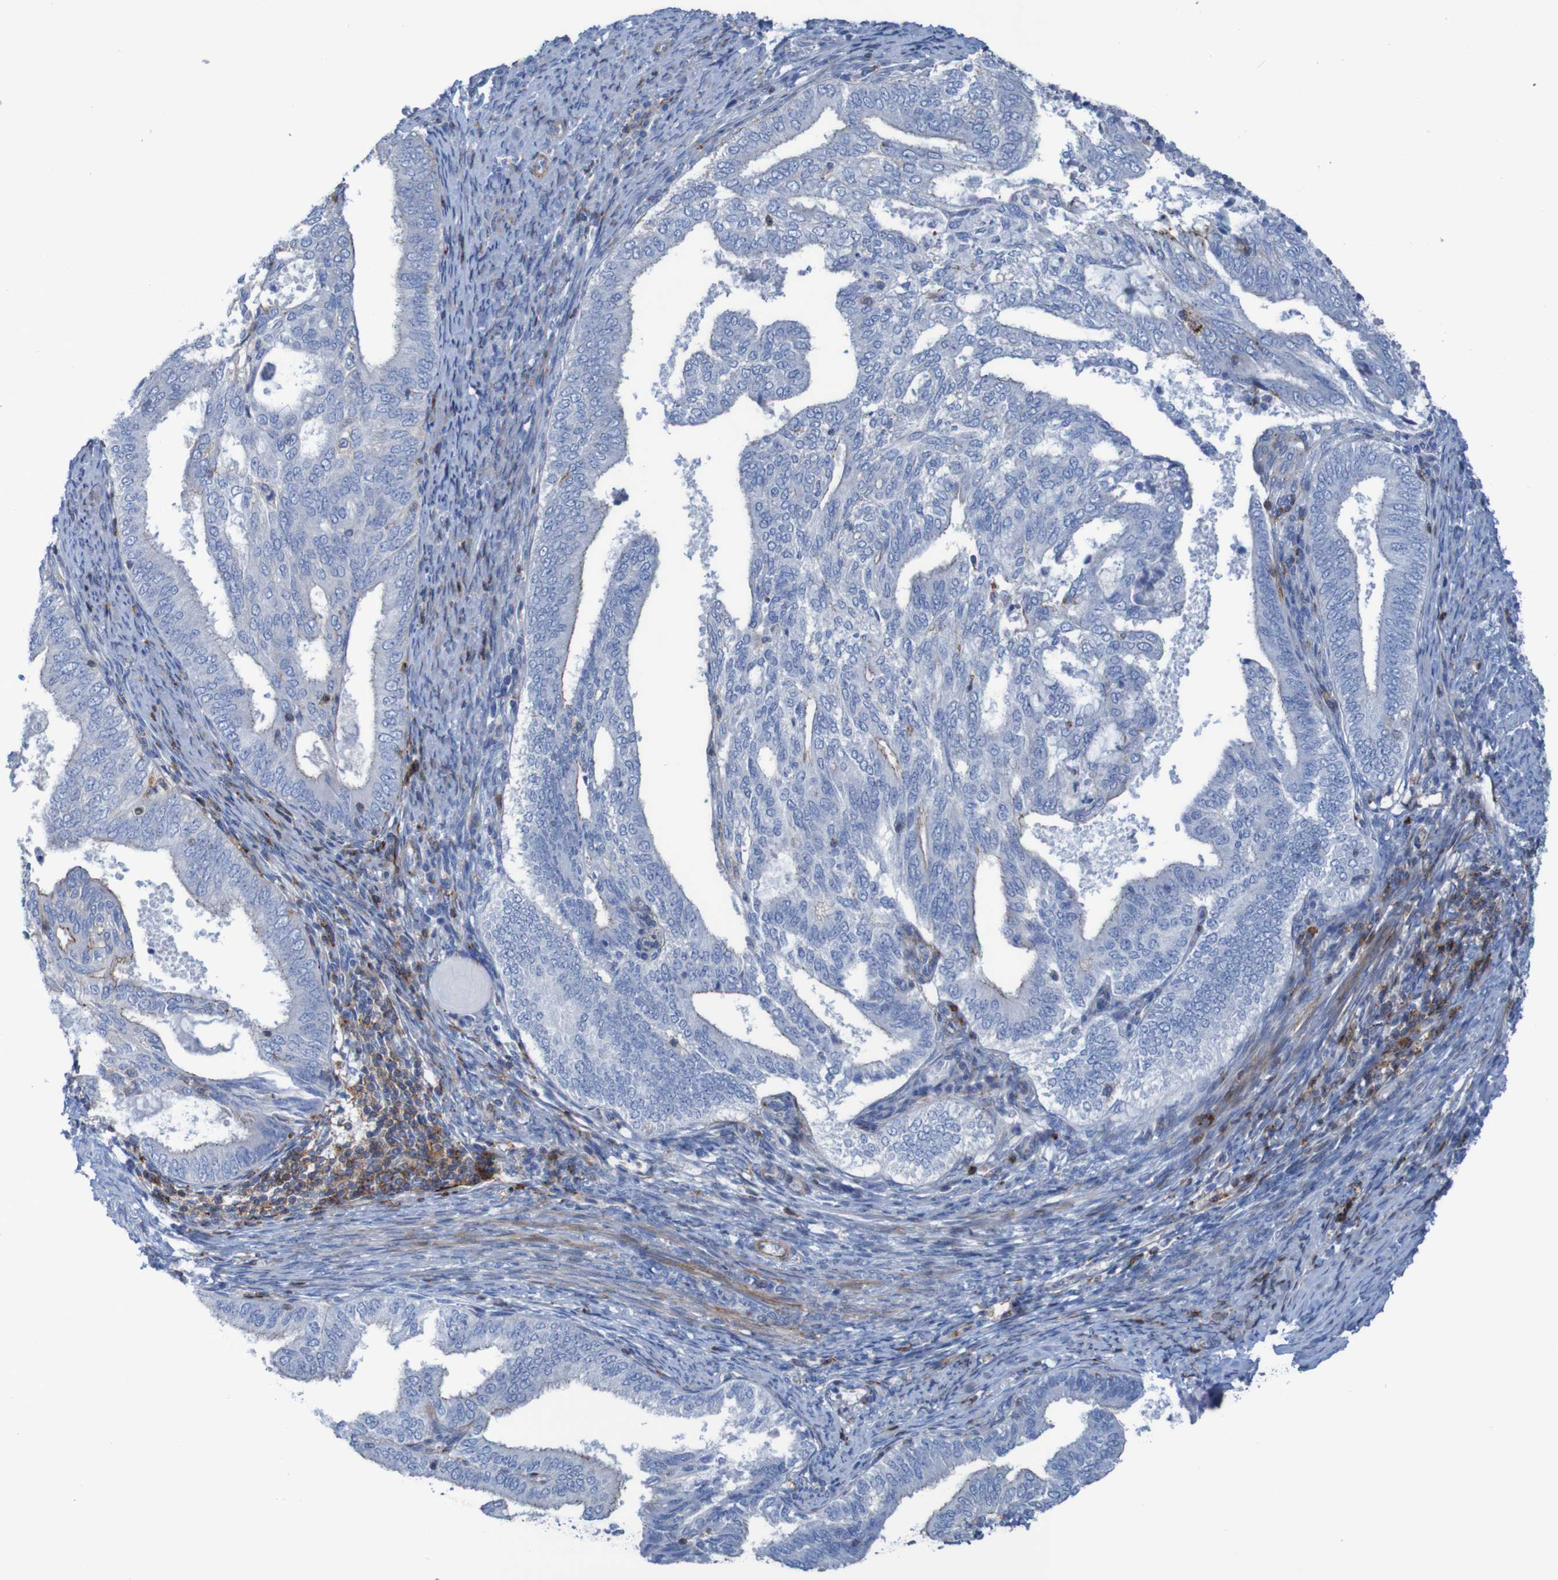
{"staining": {"intensity": "strong", "quantity": "<25%", "location": "cytoplasmic/membranous"}, "tissue": "endometrial cancer", "cell_type": "Tumor cells", "image_type": "cancer", "snomed": [{"axis": "morphology", "description": "Adenocarcinoma, NOS"}, {"axis": "topography", "description": "Endometrium"}], "caption": "IHC staining of endometrial cancer (adenocarcinoma), which shows medium levels of strong cytoplasmic/membranous positivity in approximately <25% of tumor cells indicating strong cytoplasmic/membranous protein positivity. The staining was performed using DAB (3,3'-diaminobenzidine) (brown) for protein detection and nuclei were counterstained in hematoxylin (blue).", "gene": "RNF182", "patient": {"sex": "female", "age": 58}}